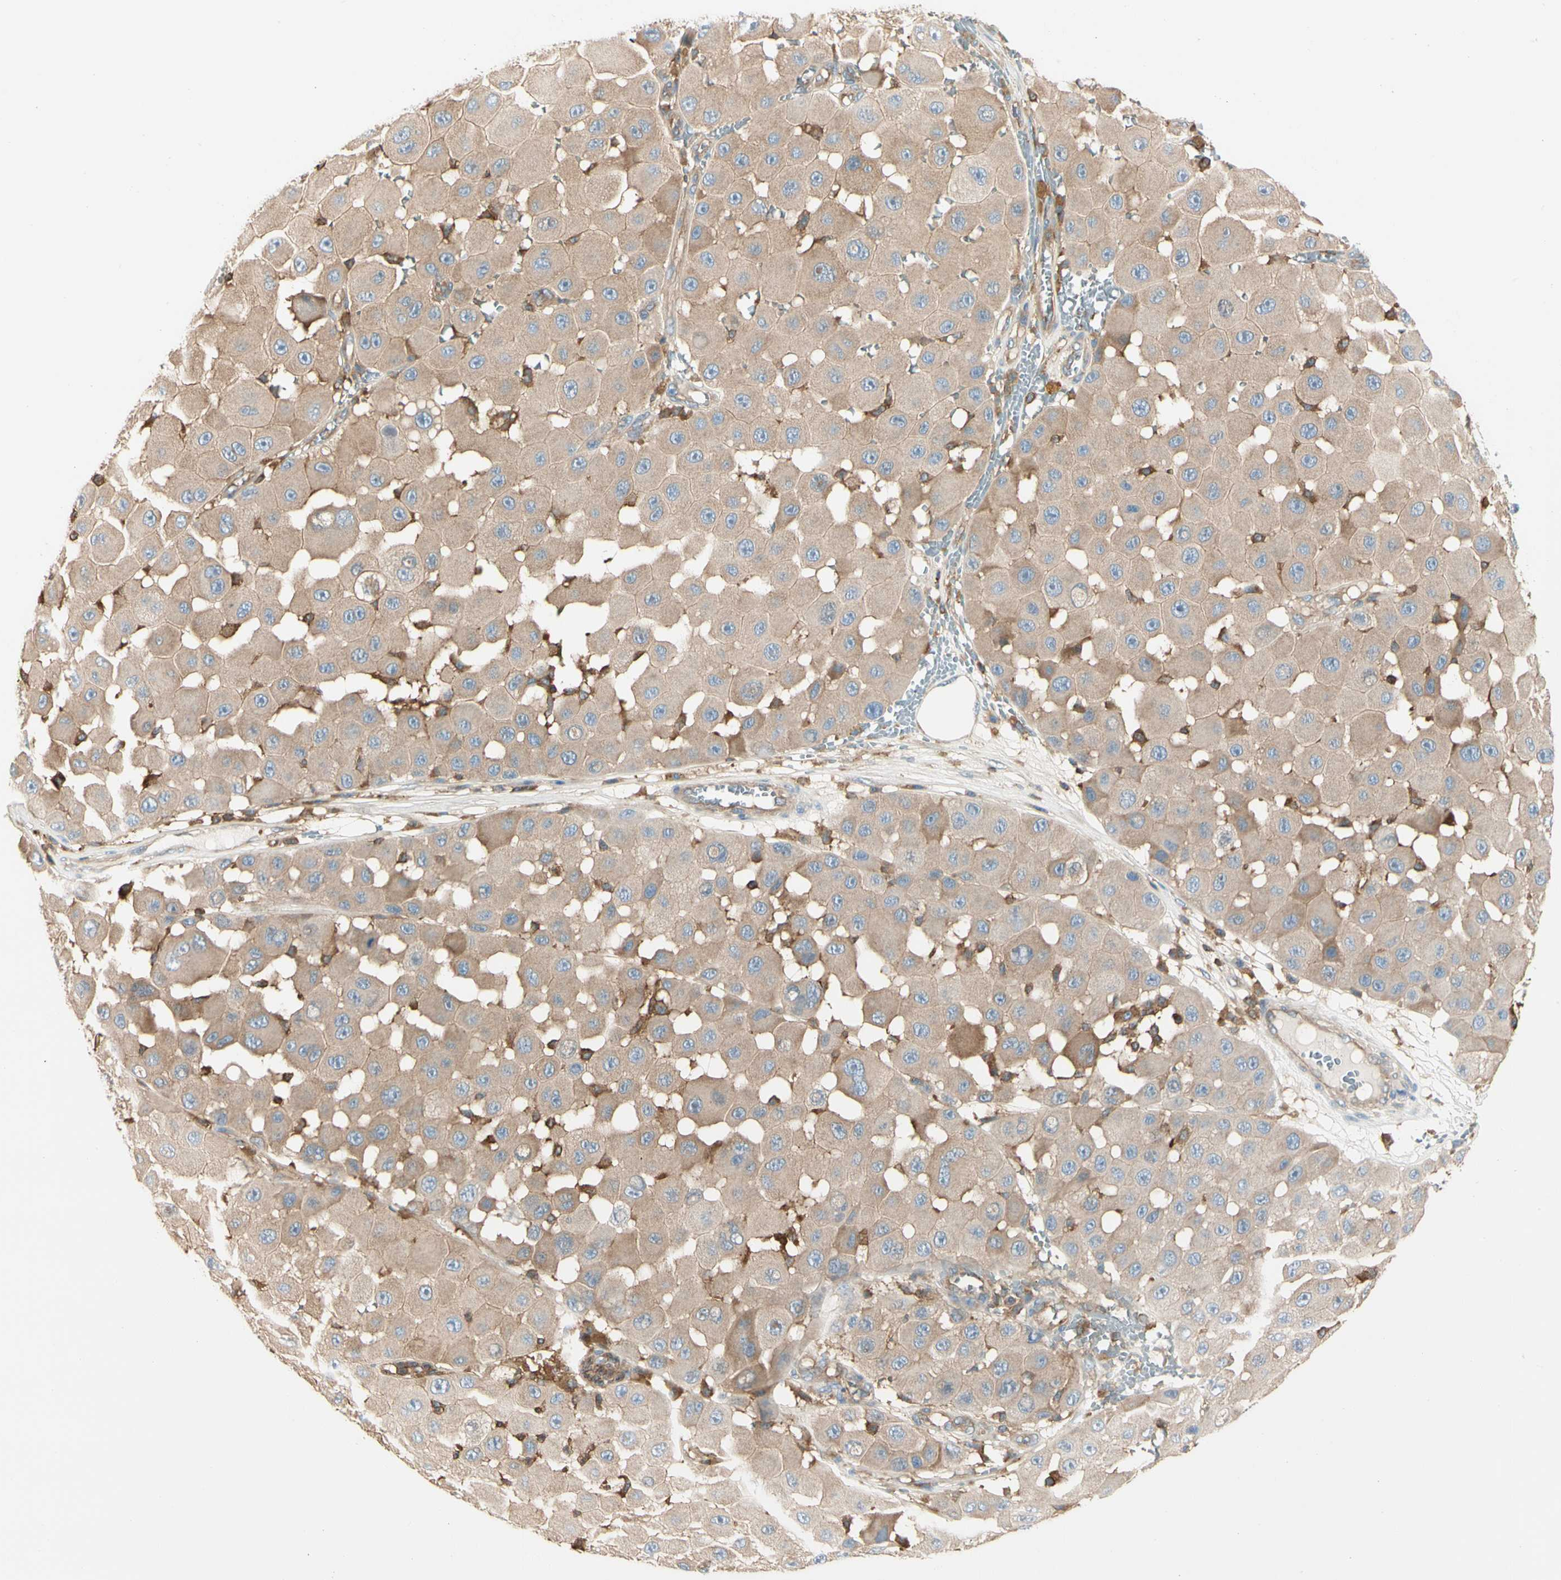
{"staining": {"intensity": "weak", "quantity": ">75%", "location": "cytoplasmic/membranous"}, "tissue": "melanoma", "cell_type": "Tumor cells", "image_type": "cancer", "snomed": [{"axis": "morphology", "description": "Malignant melanoma, NOS"}, {"axis": "topography", "description": "Skin"}], "caption": "Immunohistochemistry (DAB (3,3'-diaminobenzidine)) staining of human malignant melanoma shows weak cytoplasmic/membranous protein staining in approximately >75% of tumor cells. (IHC, brightfield microscopy, high magnification).", "gene": "CAPZA2", "patient": {"sex": "female", "age": 81}}